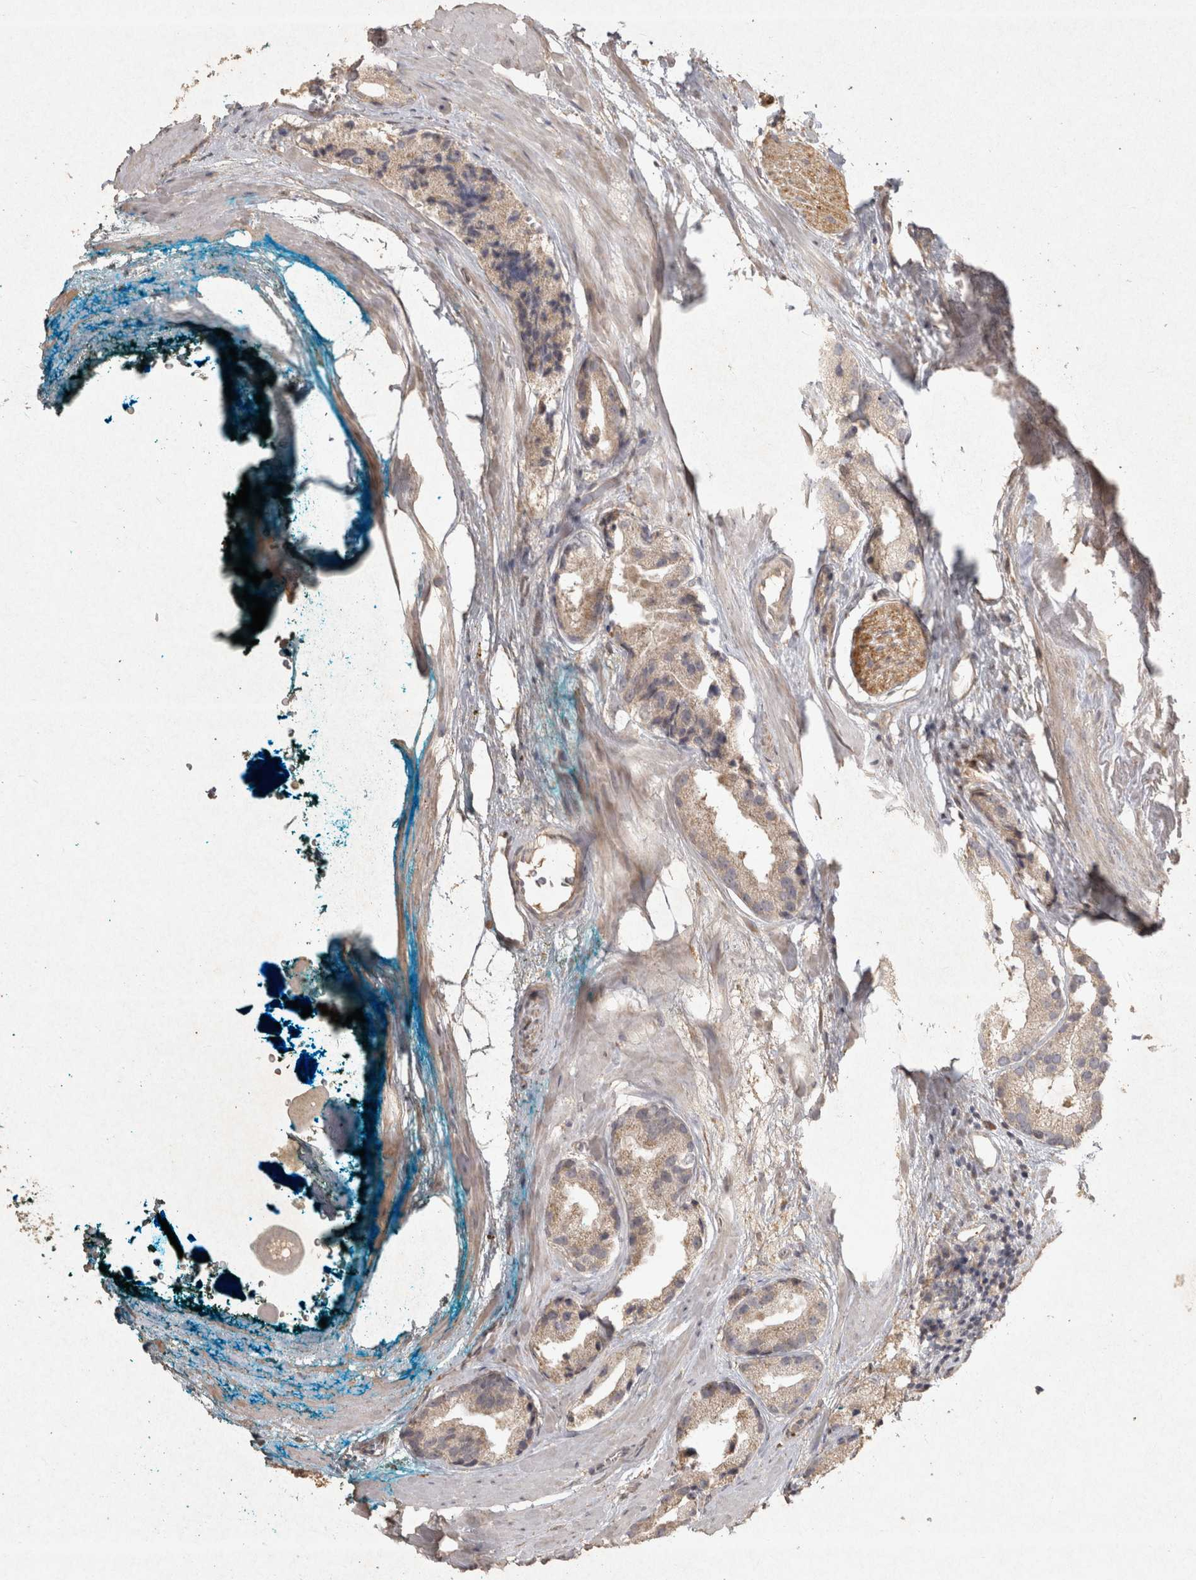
{"staining": {"intensity": "weak", "quantity": ">75%", "location": "cytoplasmic/membranous"}, "tissue": "prostate cancer", "cell_type": "Tumor cells", "image_type": "cancer", "snomed": [{"axis": "morphology", "description": "Adenocarcinoma, High grade"}, {"axis": "topography", "description": "Prostate"}], "caption": "Immunohistochemistry (IHC) (DAB) staining of human prostate high-grade adenocarcinoma shows weak cytoplasmic/membranous protein positivity in about >75% of tumor cells. Immunohistochemistry stains the protein of interest in brown and the nuclei are stained blue.", "gene": "OSTN", "patient": {"sex": "male", "age": 63}}